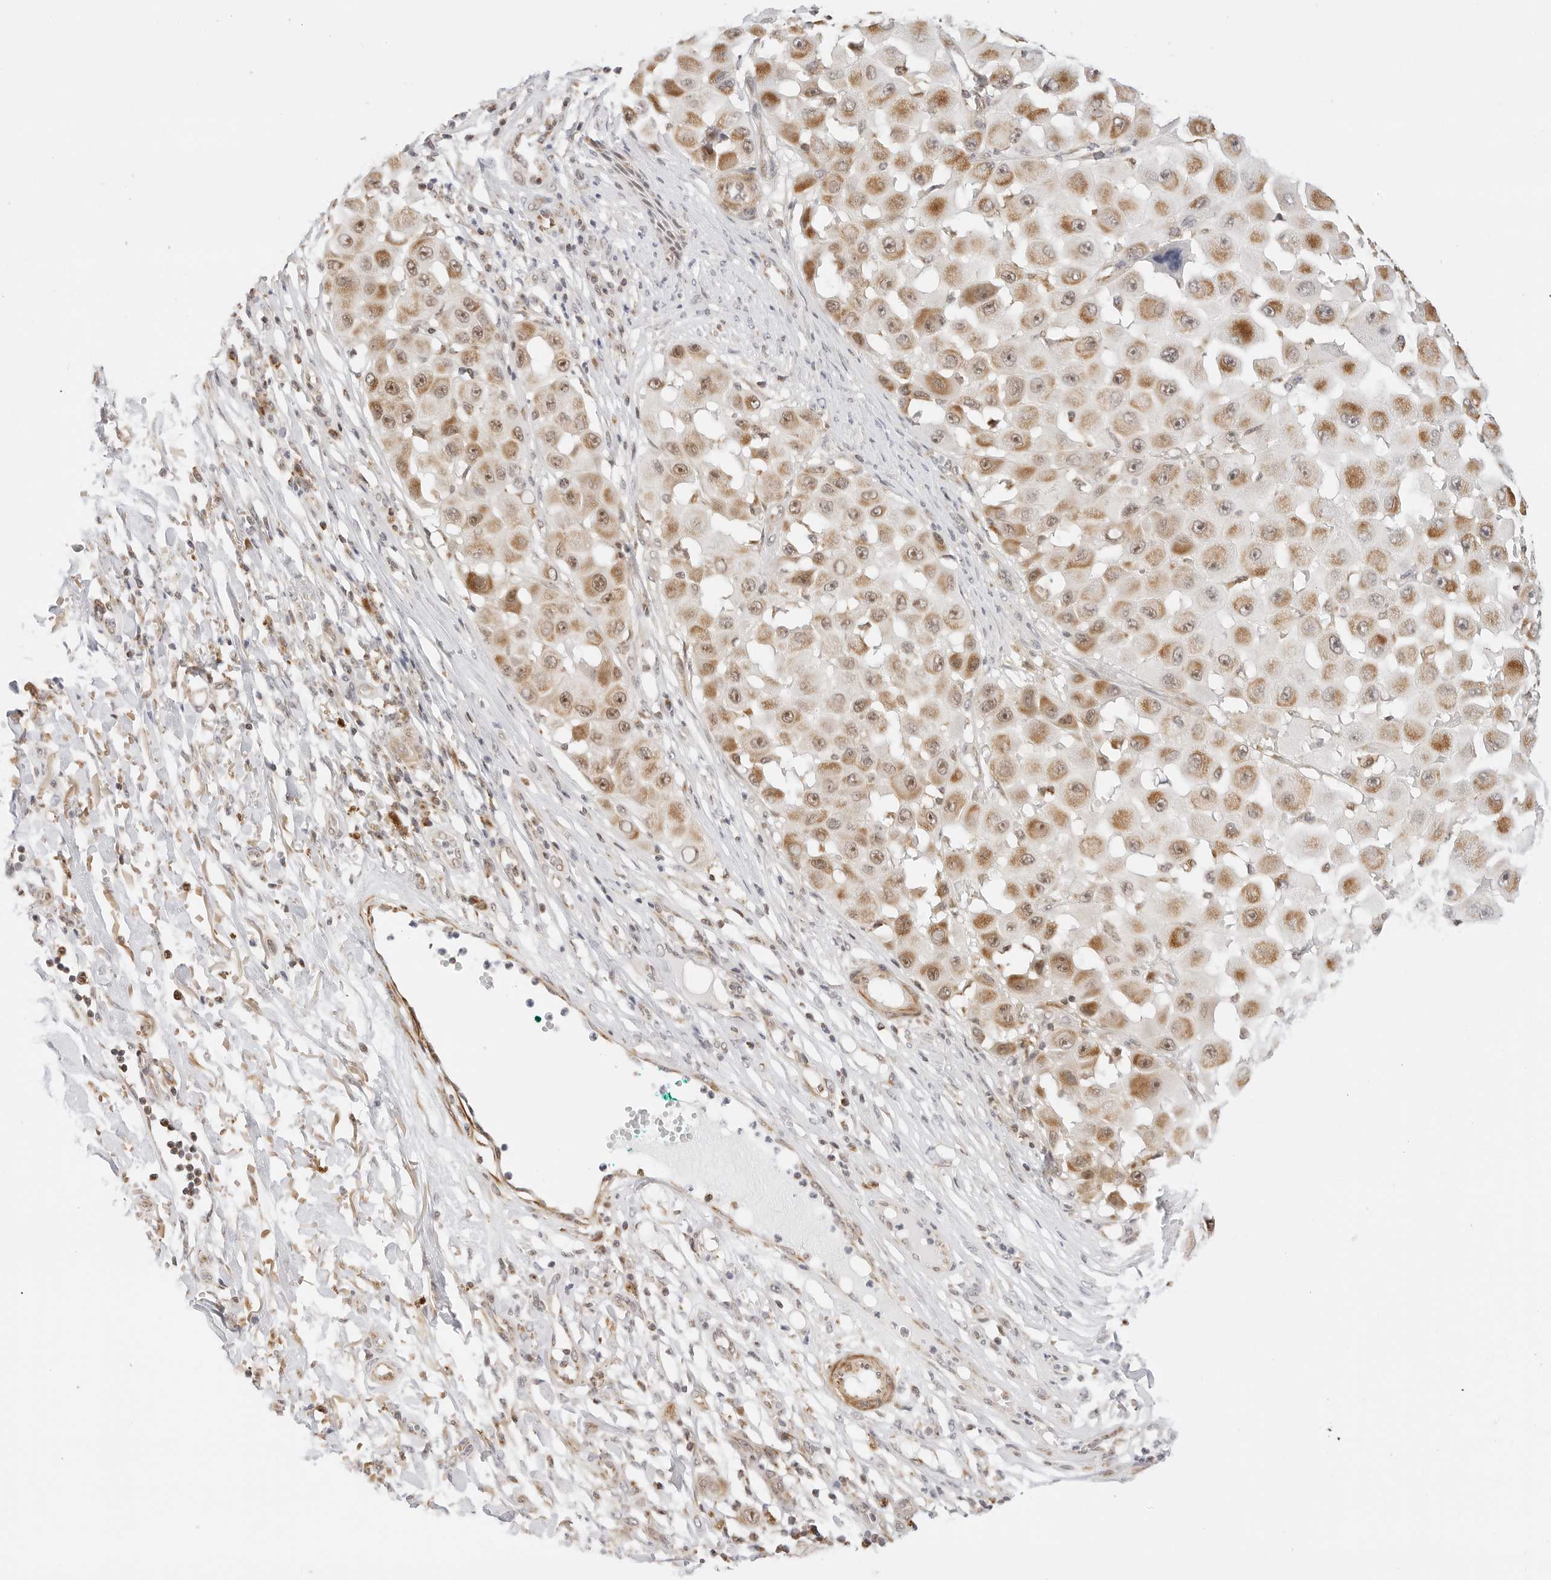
{"staining": {"intensity": "moderate", "quantity": ">75%", "location": "cytoplasmic/membranous,nuclear"}, "tissue": "melanoma", "cell_type": "Tumor cells", "image_type": "cancer", "snomed": [{"axis": "morphology", "description": "Malignant melanoma, NOS"}, {"axis": "topography", "description": "Skin"}], "caption": "IHC image of neoplastic tissue: human melanoma stained using IHC demonstrates medium levels of moderate protein expression localized specifically in the cytoplasmic/membranous and nuclear of tumor cells, appearing as a cytoplasmic/membranous and nuclear brown color.", "gene": "GORAB", "patient": {"sex": "female", "age": 81}}